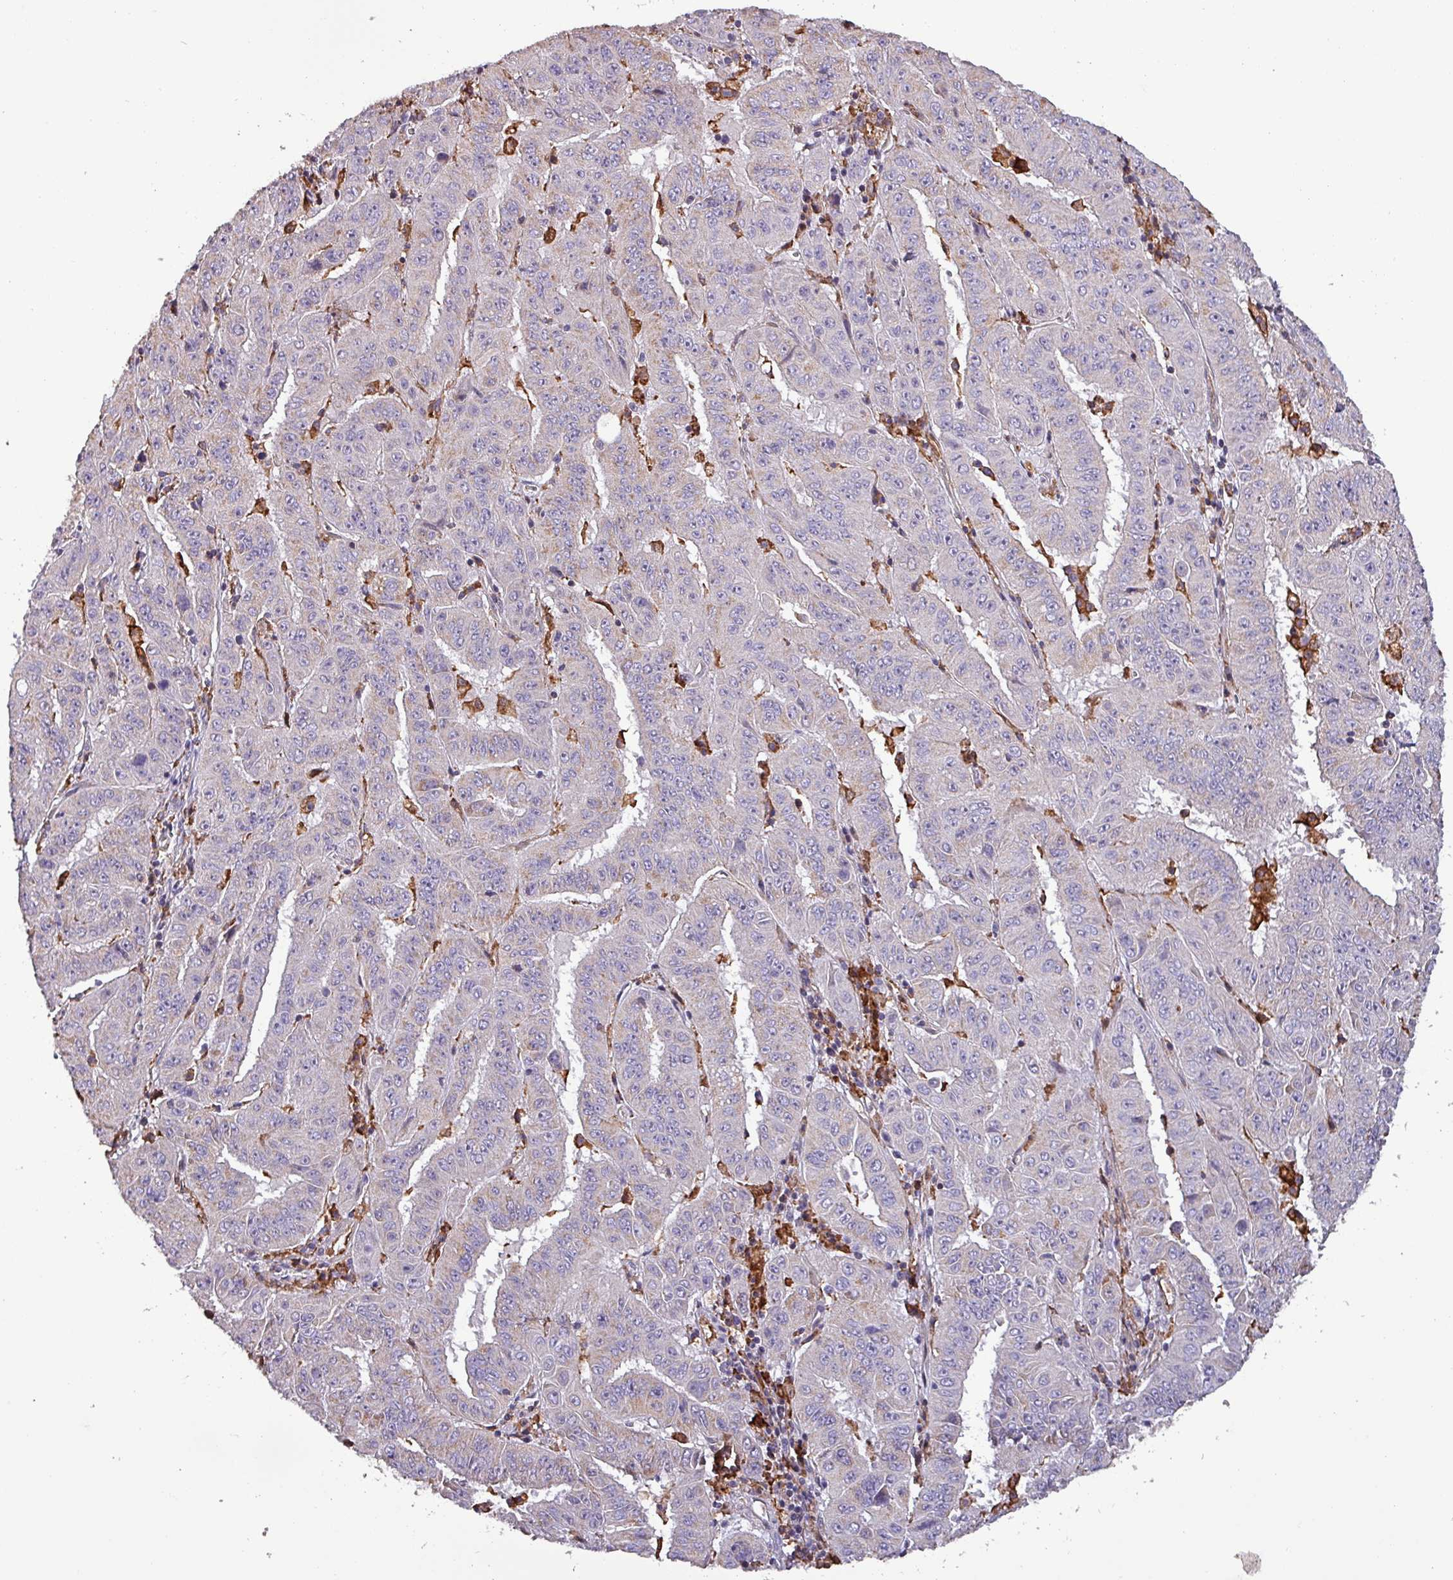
{"staining": {"intensity": "weak", "quantity": "<25%", "location": "cytoplasmic/membranous"}, "tissue": "pancreatic cancer", "cell_type": "Tumor cells", "image_type": "cancer", "snomed": [{"axis": "morphology", "description": "Adenocarcinoma, NOS"}, {"axis": "topography", "description": "Pancreas"}], "caption": "Tumor cells are negative for protein expression in human adenocarcinoma (pancreatic).", "gene": "SCIN", "patient": {"sex": "male", "age": 63}}